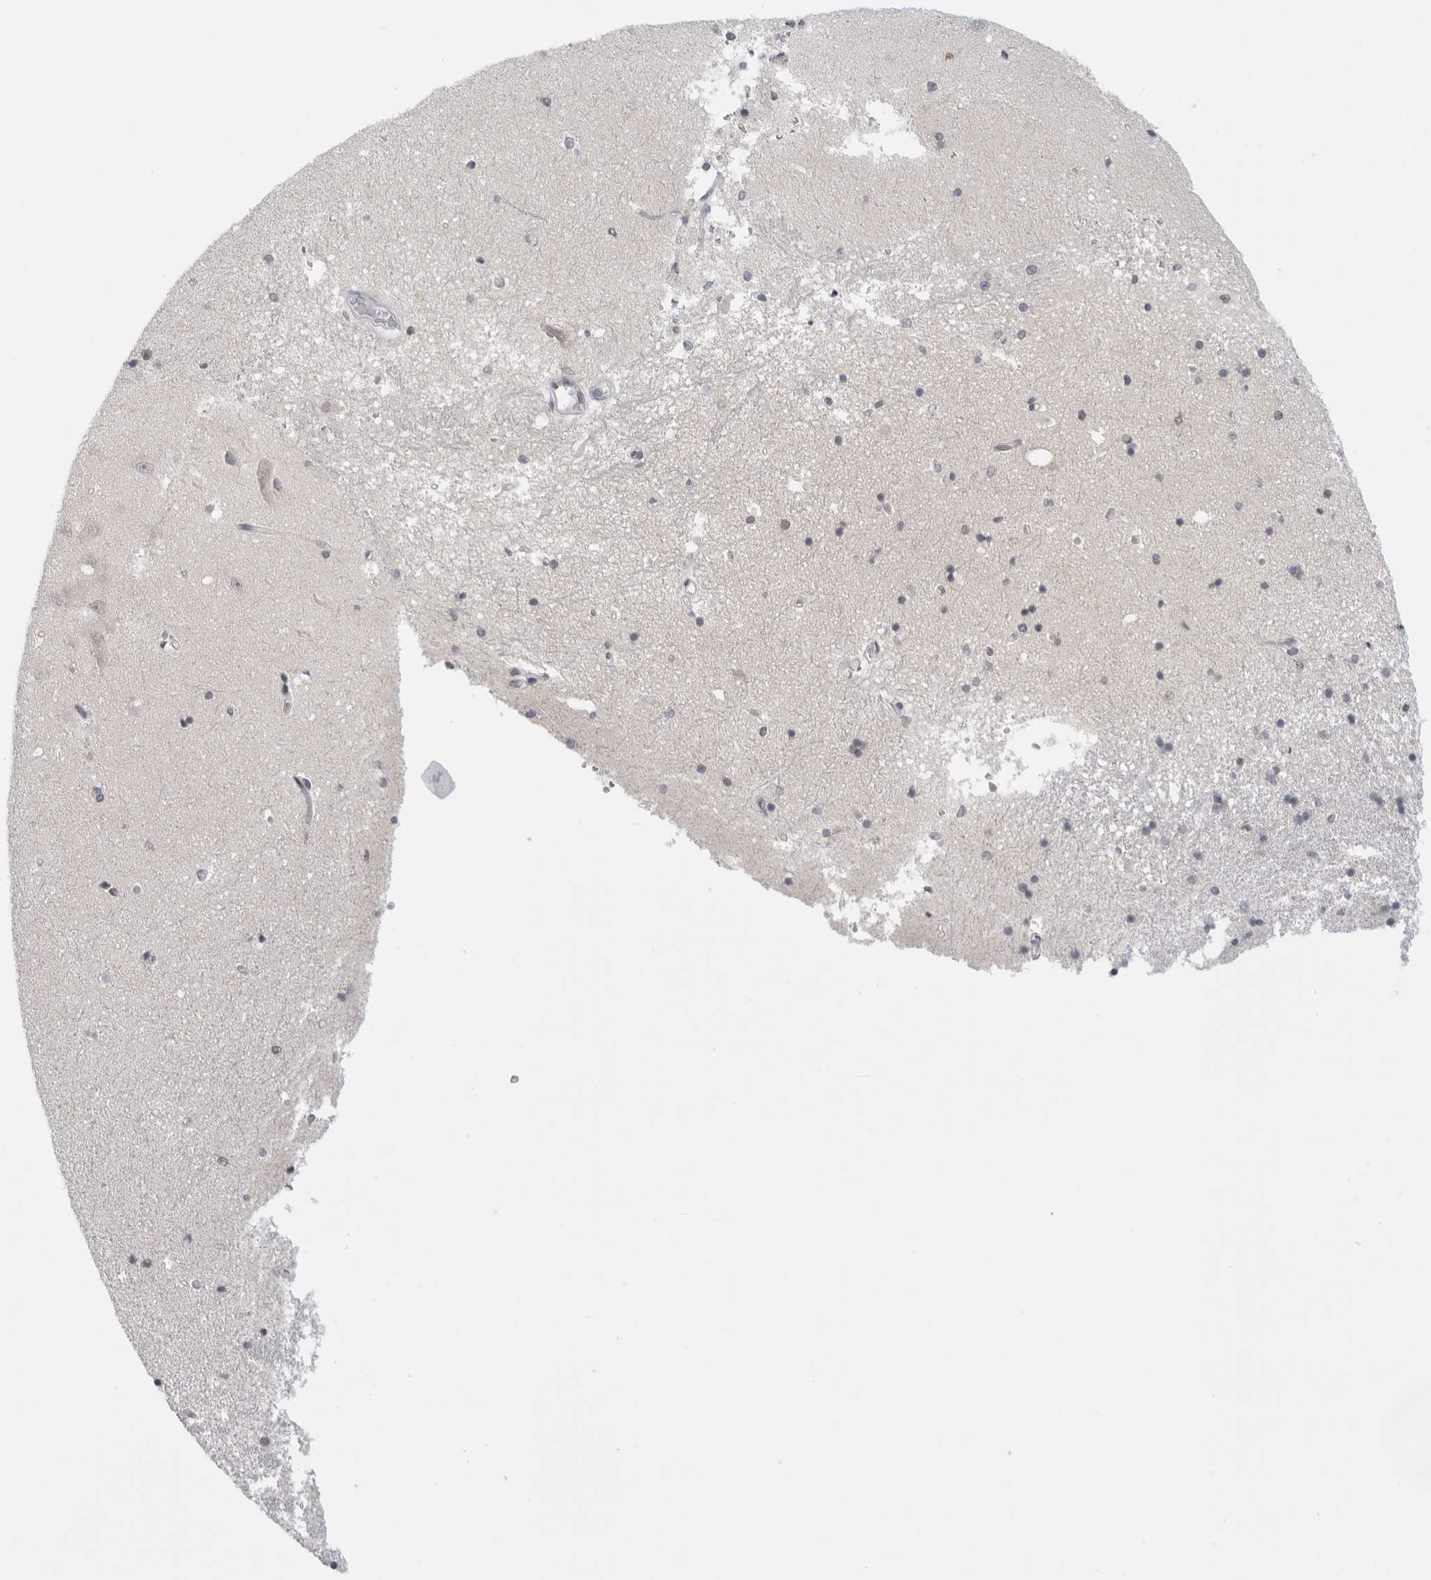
{"staining": {"intensity": "negative", "quantity": "none", "location": "none"}, "tissue": "hippocampus", "cell_type": "Glial cells", "image_type": "normal", "snomed": [{"axis": "morphology", "description": "Normal tissue, NOS"}, {"axis": "topography", "description": "Hippocampus"}], "caption": "Immunohistochemical staining of unremarkable hippocampus exhibits no significant expression in glial cells.", "gene": "RPA2", "patient": {"sex": "male", "age": 45}}